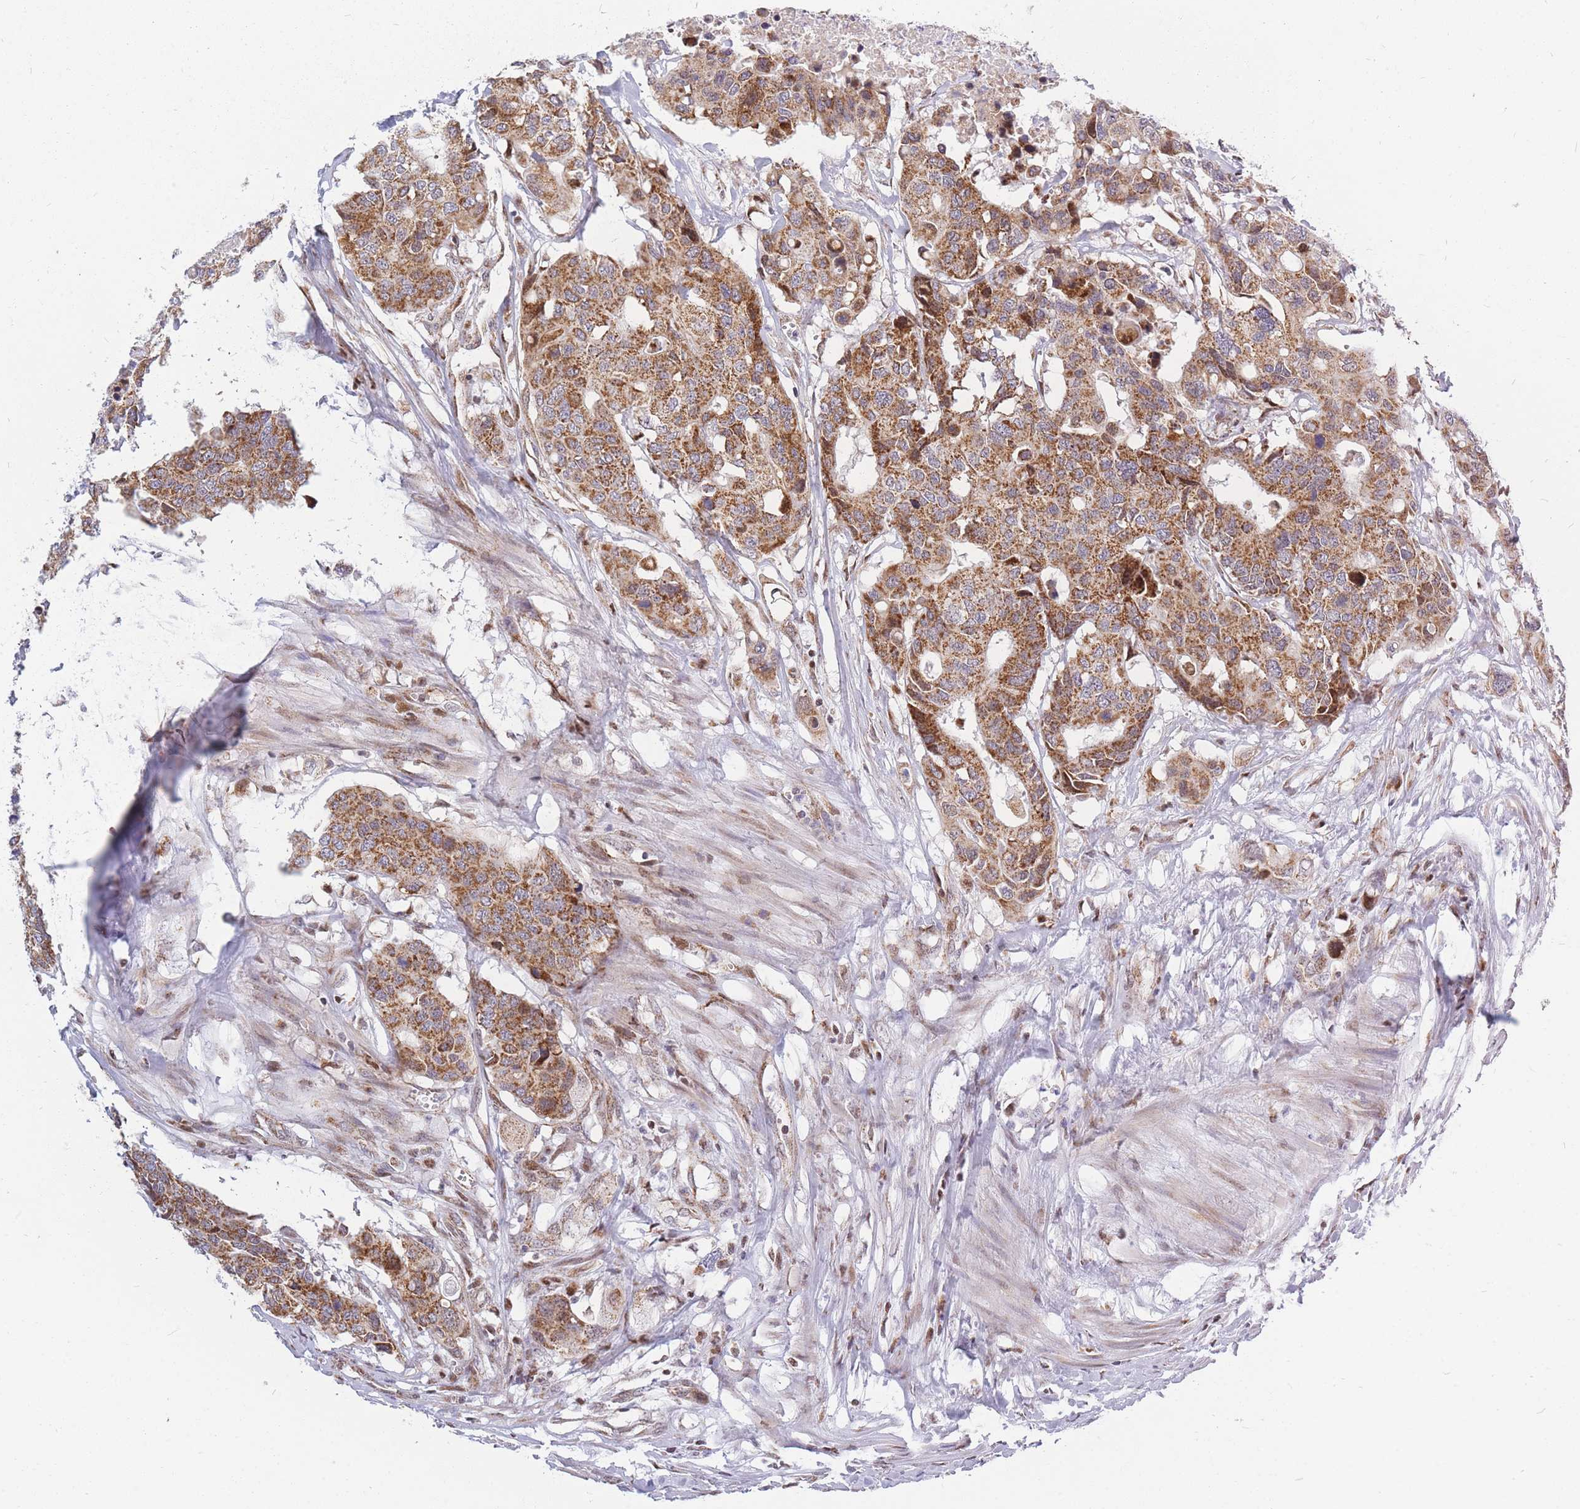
{"staining": {"intensity": "moderate", "quantity": ">75%", "location": "cytoplasmic/membranous"}, "tissue": "colorectal cancer", "cell_type": "Tumor cells", "image_type": "cancer", "snomed": [{"axis": "morphology", "description": "Adenocarcinoma, NOS"}, {"axis": "topography", "description": "Colon"}], "caption": "This micrograph demonstrates IHC staining of colorectal cancer, with medium moderate cytoplasmic/membranous positivity in approximately >75% of tumor cells.", "gene": "MOB4", "patient": {"sex": "male", "age": 77}}